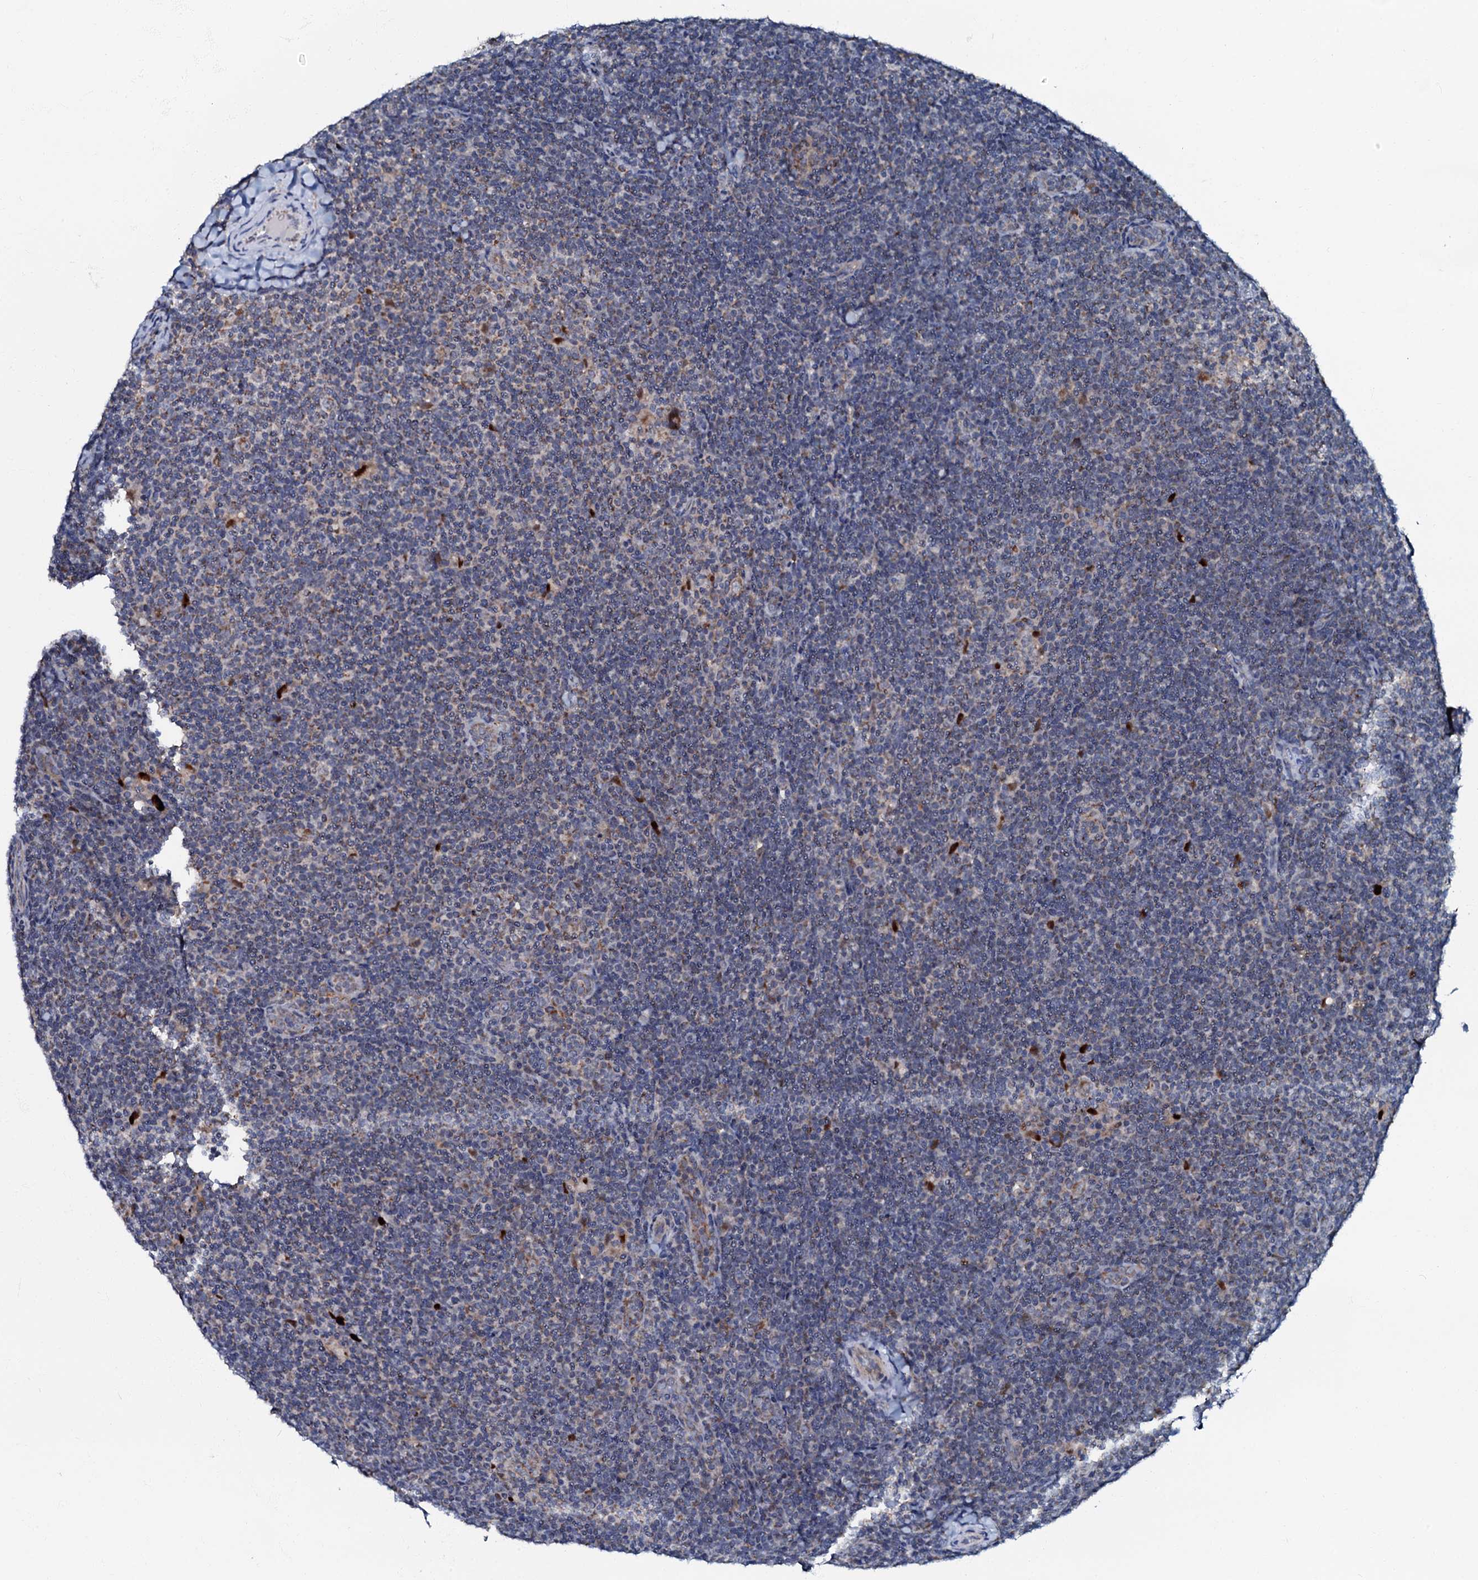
{"staining": {"intensity": "weak", "quantity": "25%-75%", "location": "cytoplasmic/membranous"}, "tissue": "lymphoma", "cell_type": "Tumor cells", "image_type": "cancer", "snomed": [{"axis": "morphology", "description": "Hodgkin's disease, NOS"}, {"axis": "topography", "description": "Lymph node"}], "caption": "Lymphoma stained with a brown dye shows weak cytoplasmic/membranous positive staining in about 25%-75% of tumor cells.", "gene": "MRPL51", "patient": {"sex": "female", "age": 57}}